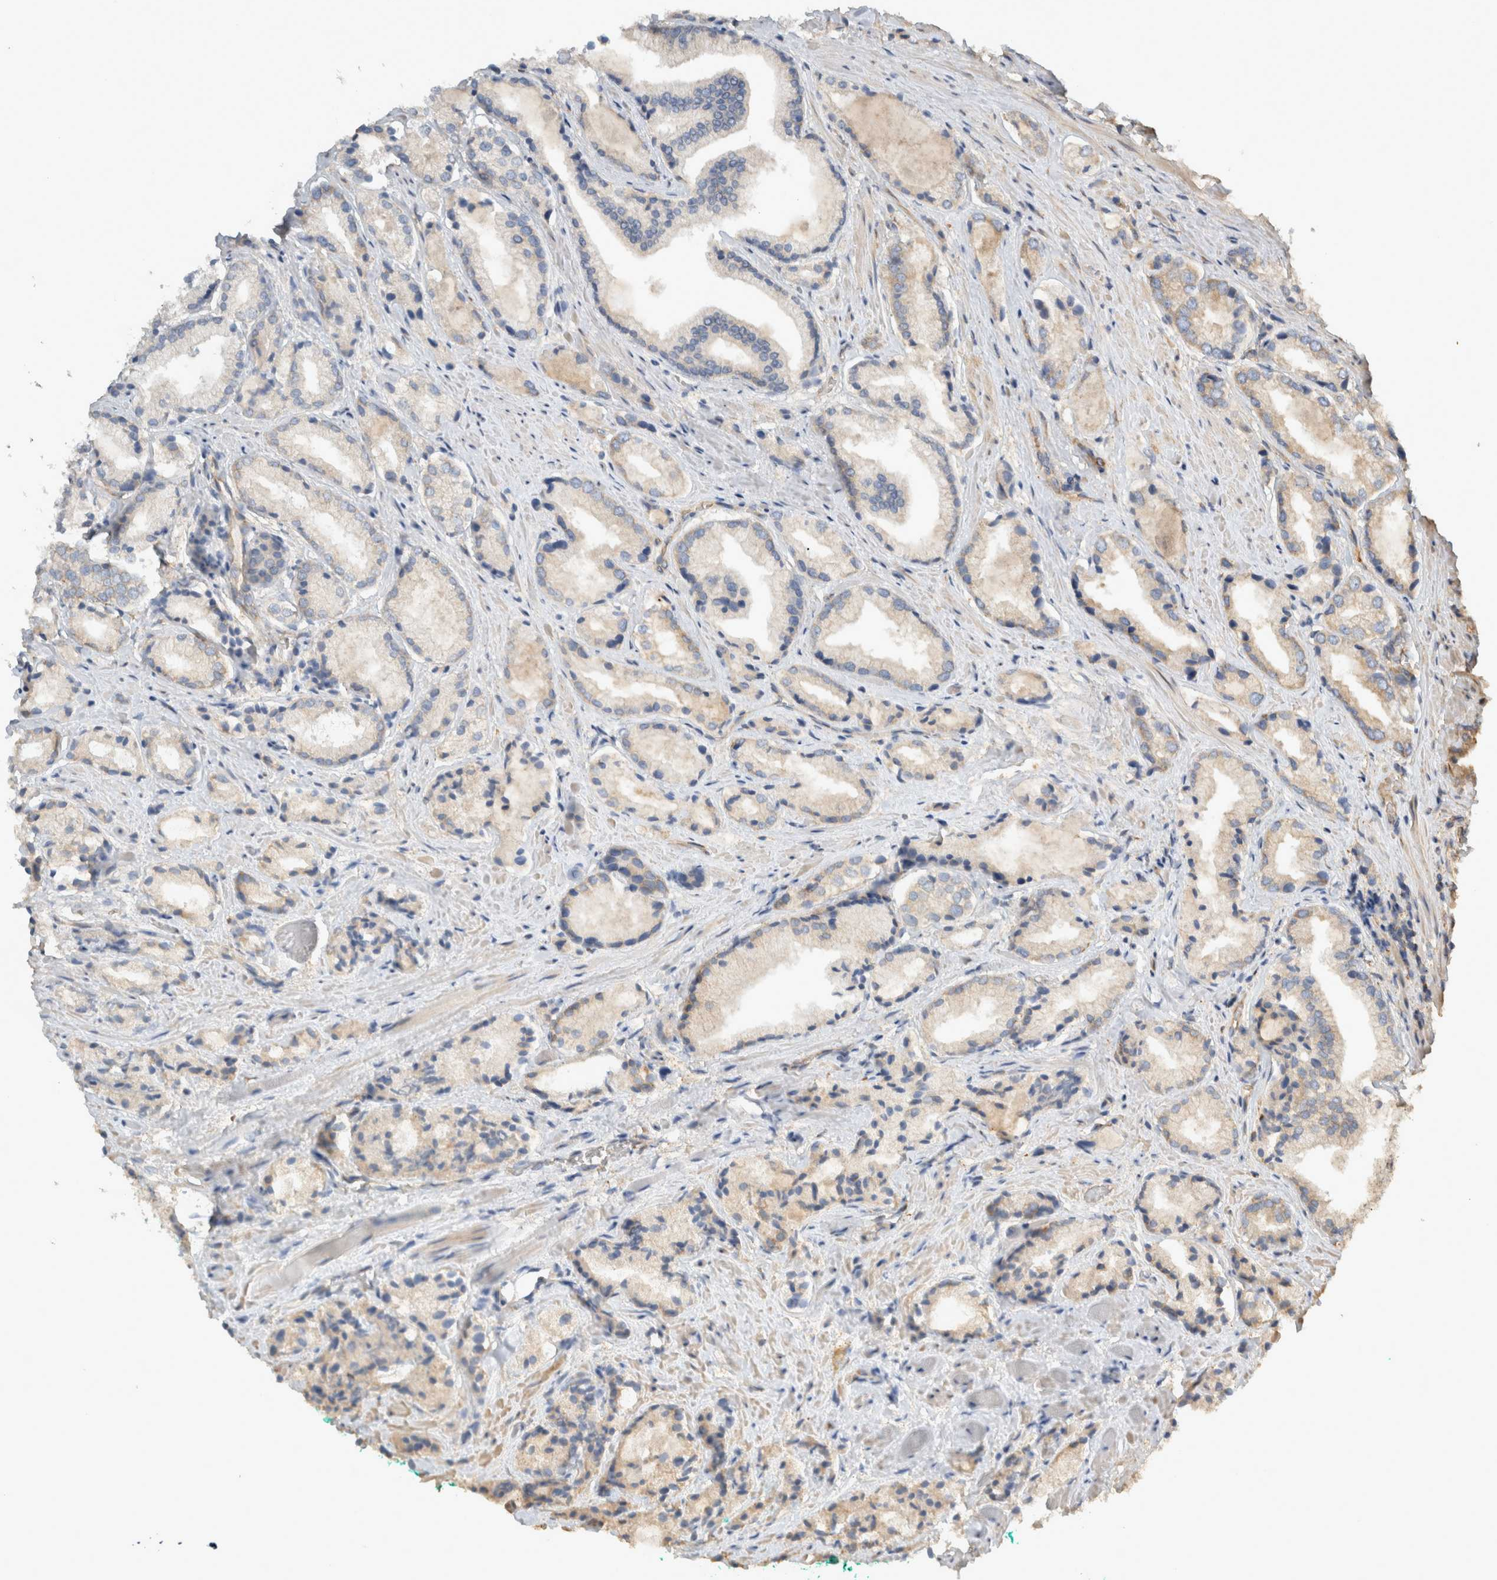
{"staining": {"intensity": "weak", "quantity": "<25%", "location": "cytoplasmic/membranous"}, "tissue": "prostate cancer", "cell_type": "Tumor cells", "image_type": "cancer", "snomed": [{"axis": "morphology", "description": "Adenocarcinoma, Low grade"}, {"axis": "topography", "description": "Prostate"}], "caption": "There is no significant staining in tumor cells of adenocarcinoma (low-grade) (prostate).", "gene": "EIF4G3", "patient": {"sex": "male", "age": 62}}